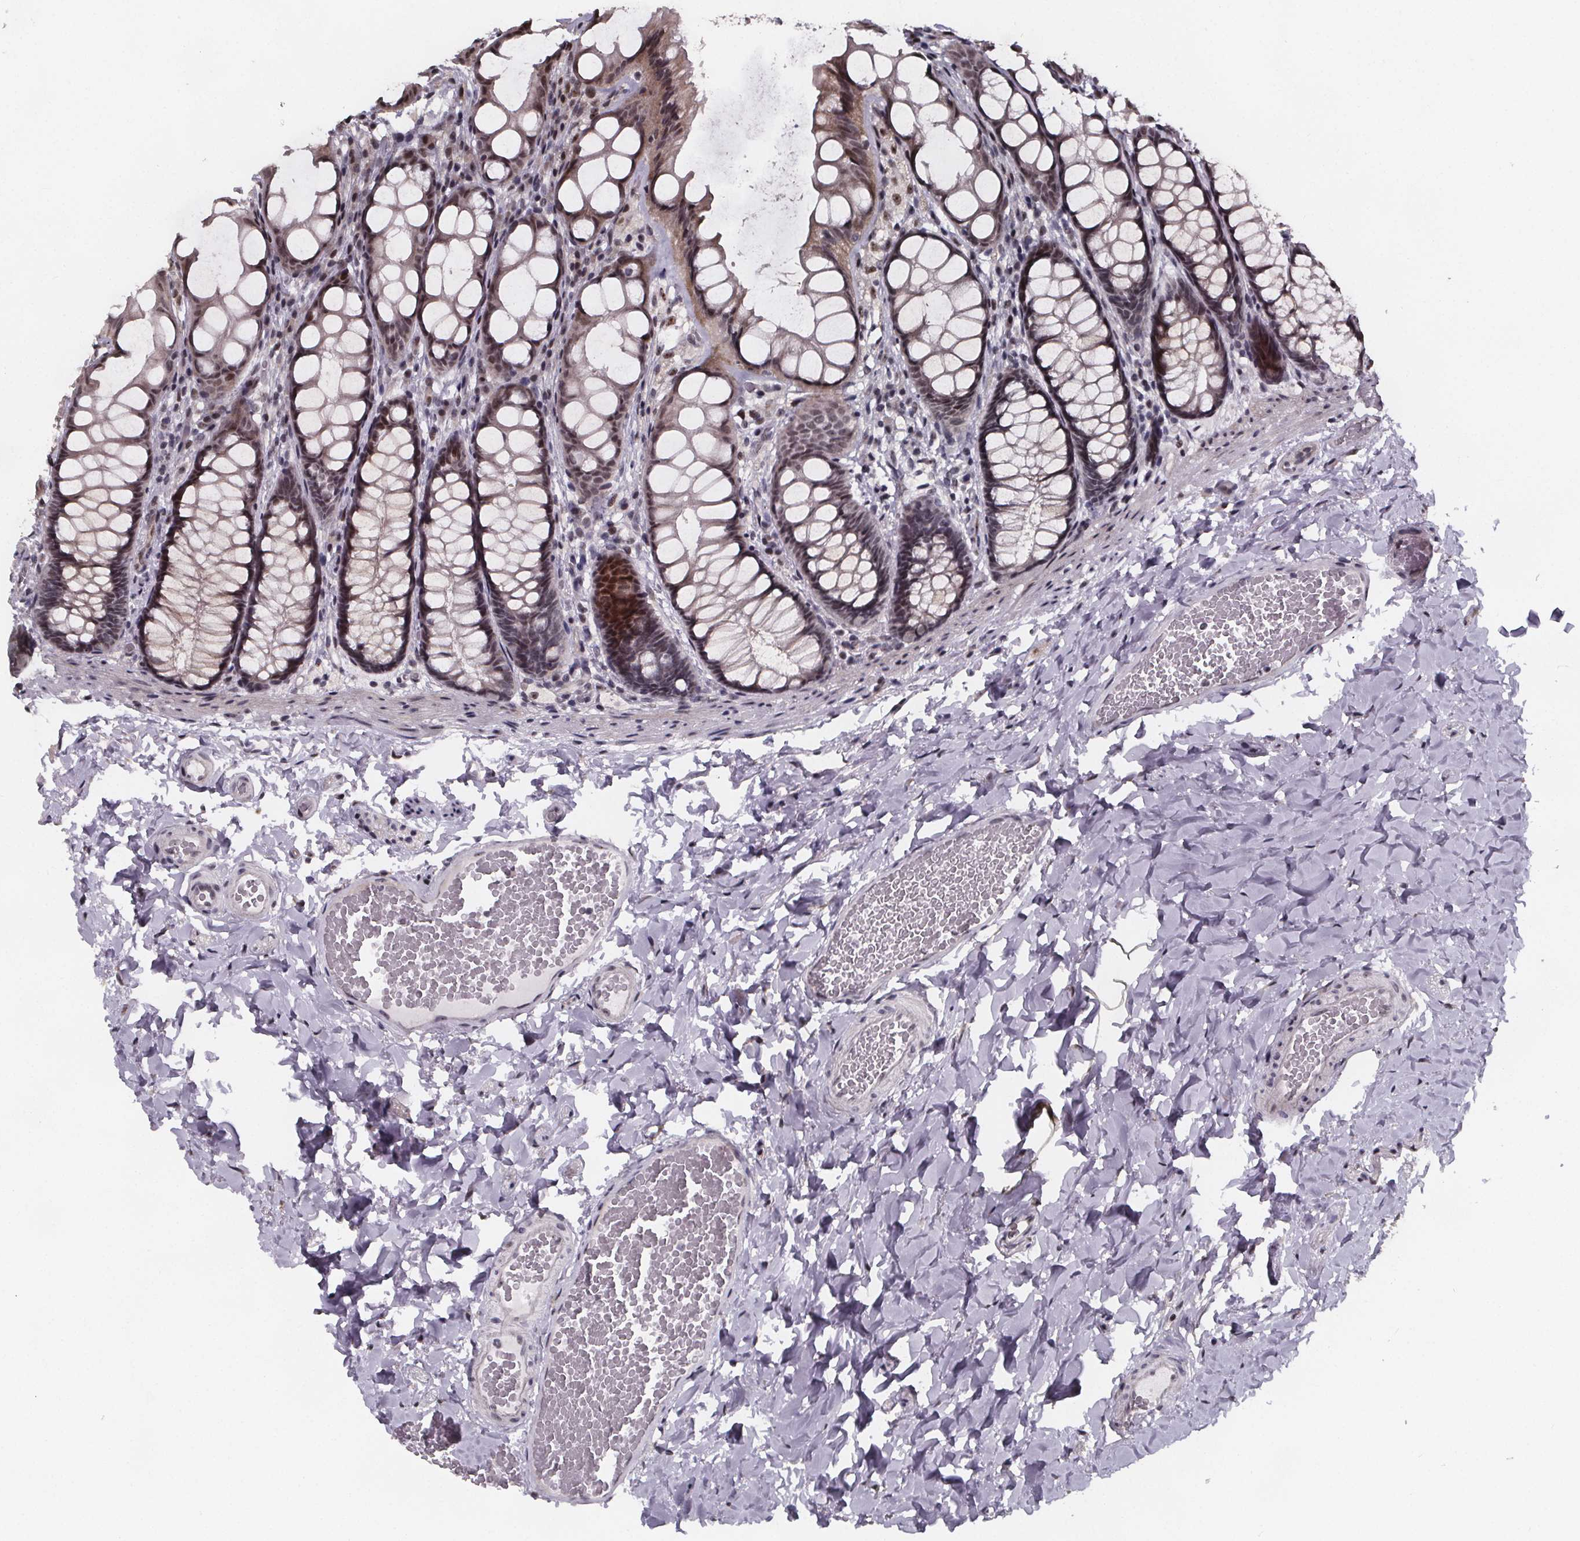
{"staining": {"intensity": "negative", "quantity": "none", "location": "none"}, "tissue": "colon", "cell_type": "Endothelial cells", "image_type": "normal", "snomed": [{"axis": "morphology", "description": "Normal tissue, NOS"}, {"axis": "topography", "description": "Colon"}], "caption": "Immunohistochemistry of benign human colon demonstrates no staining in endothelial cells.", "gene": "U2SURP", "patient": {"sex": "male", "age": 47}}